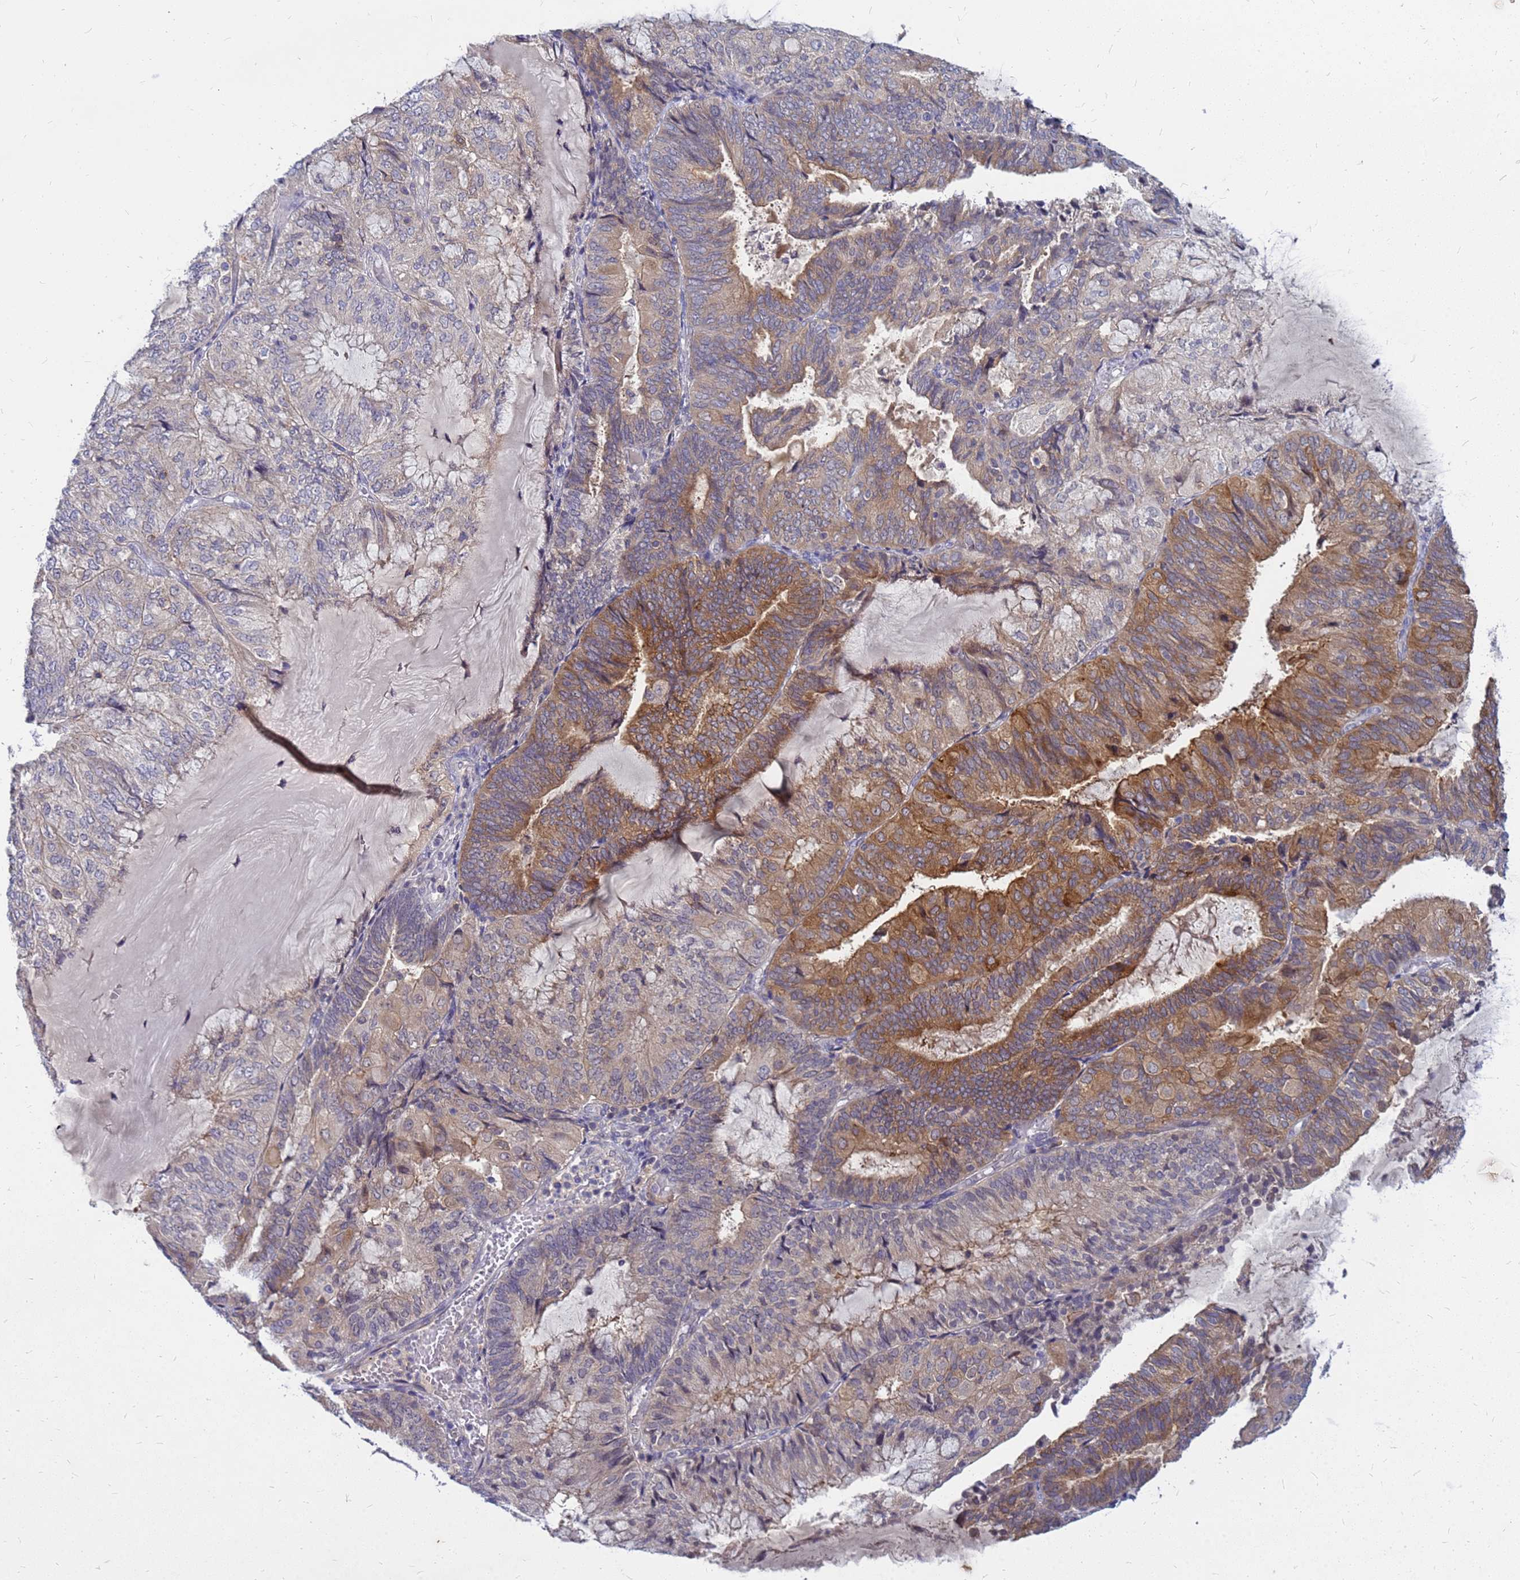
{"staining": {"intensity": "moderate", "quantity": "25%-75%", "location": "cytoplasmic/membranous"}, "tissue": "endometrial cancer", "cell_type": "Tumor cells", "image_type": "cancer", "snomed": [{"axis": "morphology", "description": "Adenocarcinoma, NOS"}, {"axis": "topography", "description": "Endometrium"}], "caption": "Endometrial cancer (adenocarcinoma) was stained to show a protein in brown. There is medium levels of moderate cytoplasmic/membranous staining in approximately 25%-75% of tumor cells. (DAB IHC, brown staining for protein, blue staining for nuclei).", "gene": "SRGAP3", "patient": {"sex": "female", "age": 81}}